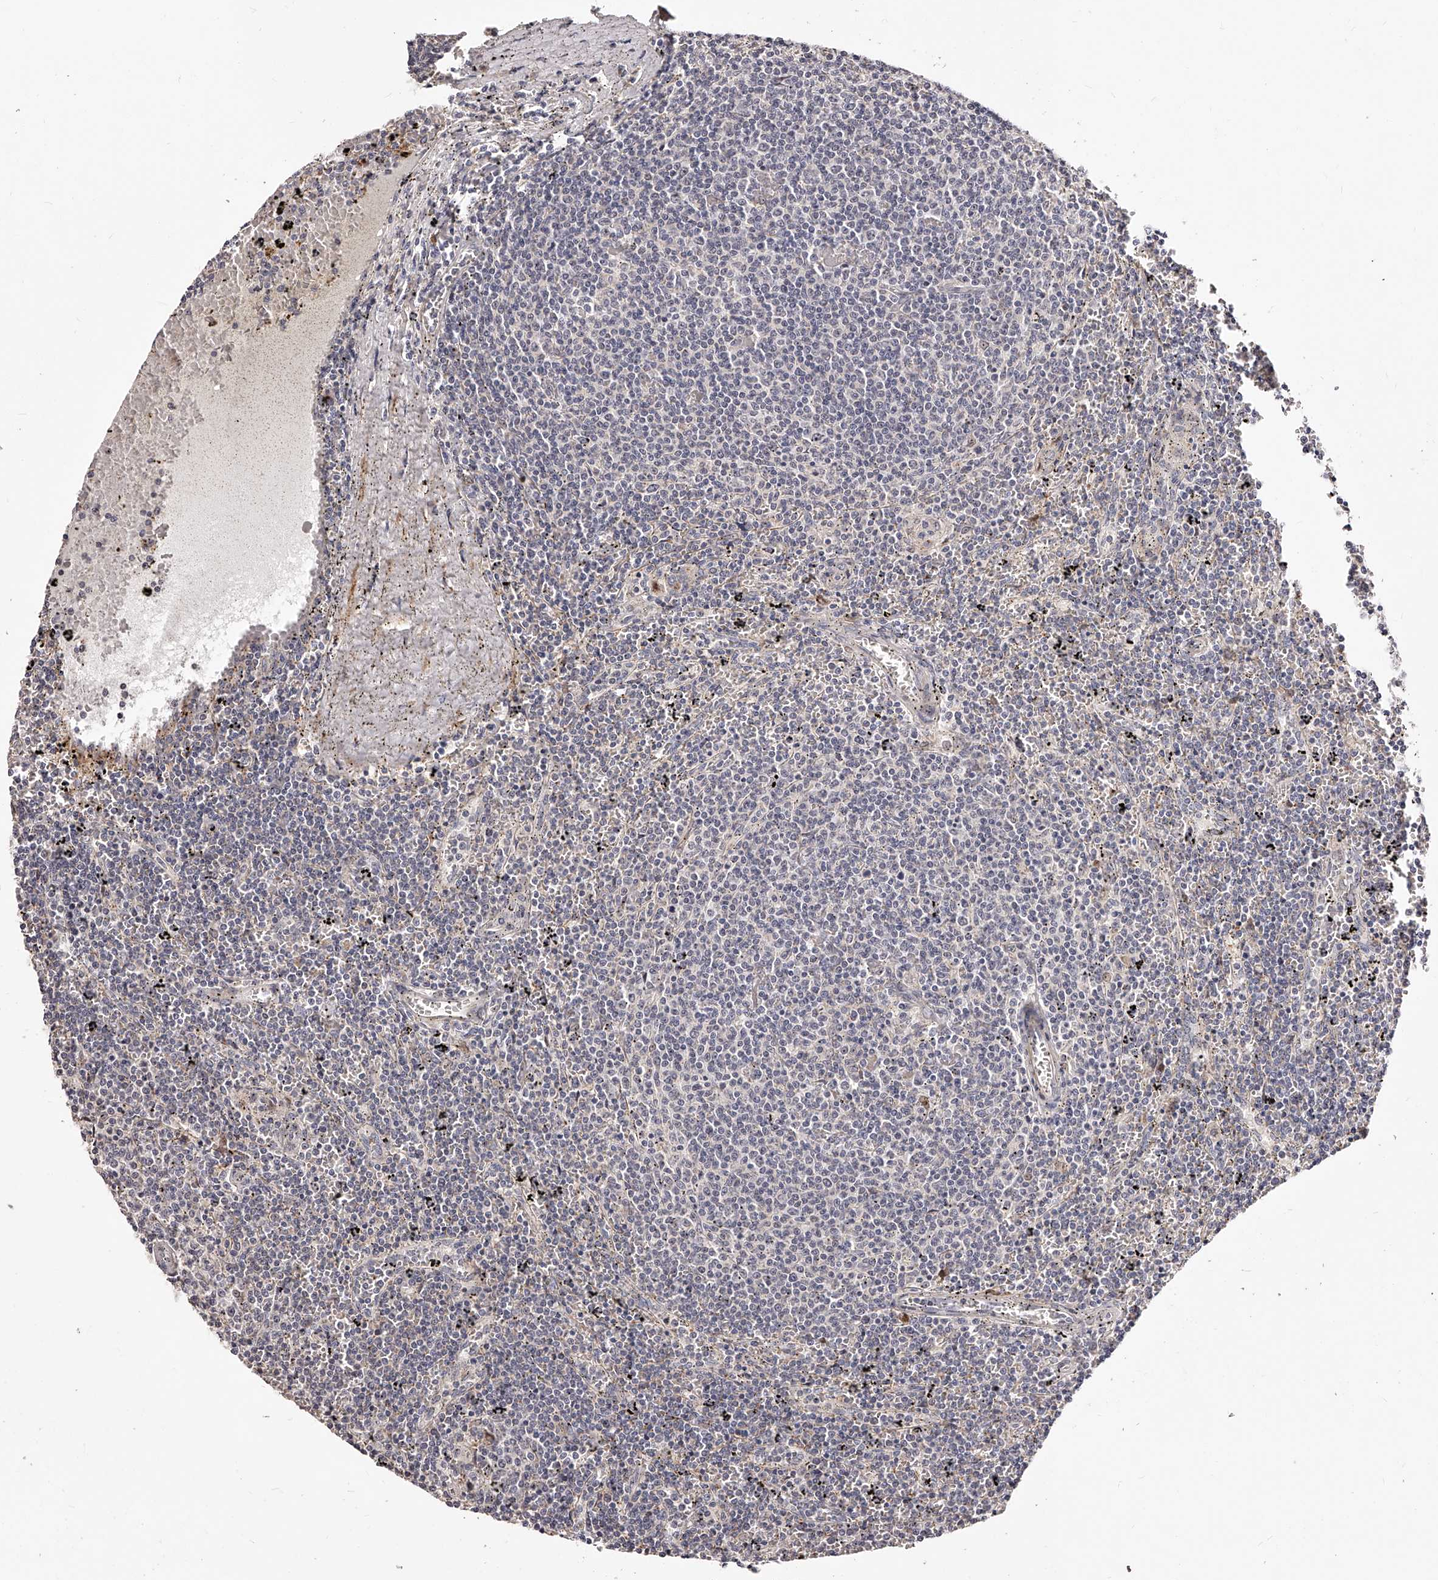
{"staining": {"intensity": "negative", "quantity": "none", "location": "none"}, "tissue": "lymphoma", "cell_type": "Tumor cells", "image_type": "cancer", "snomed": [{"axis": "morphology", "description": "Malignant lymphoma, non-Hodgkin's type, Low grade"}, {"axis": "topography", "description": "Spleen"}], "caption": "Immunohistochemistry (IHC) micrograph of lymphoma stained for a protein (brown), which exhibits no positivity in tumor cells.", "gene": "ZNF502", "patient": {"sex": "female", "age": 50}}